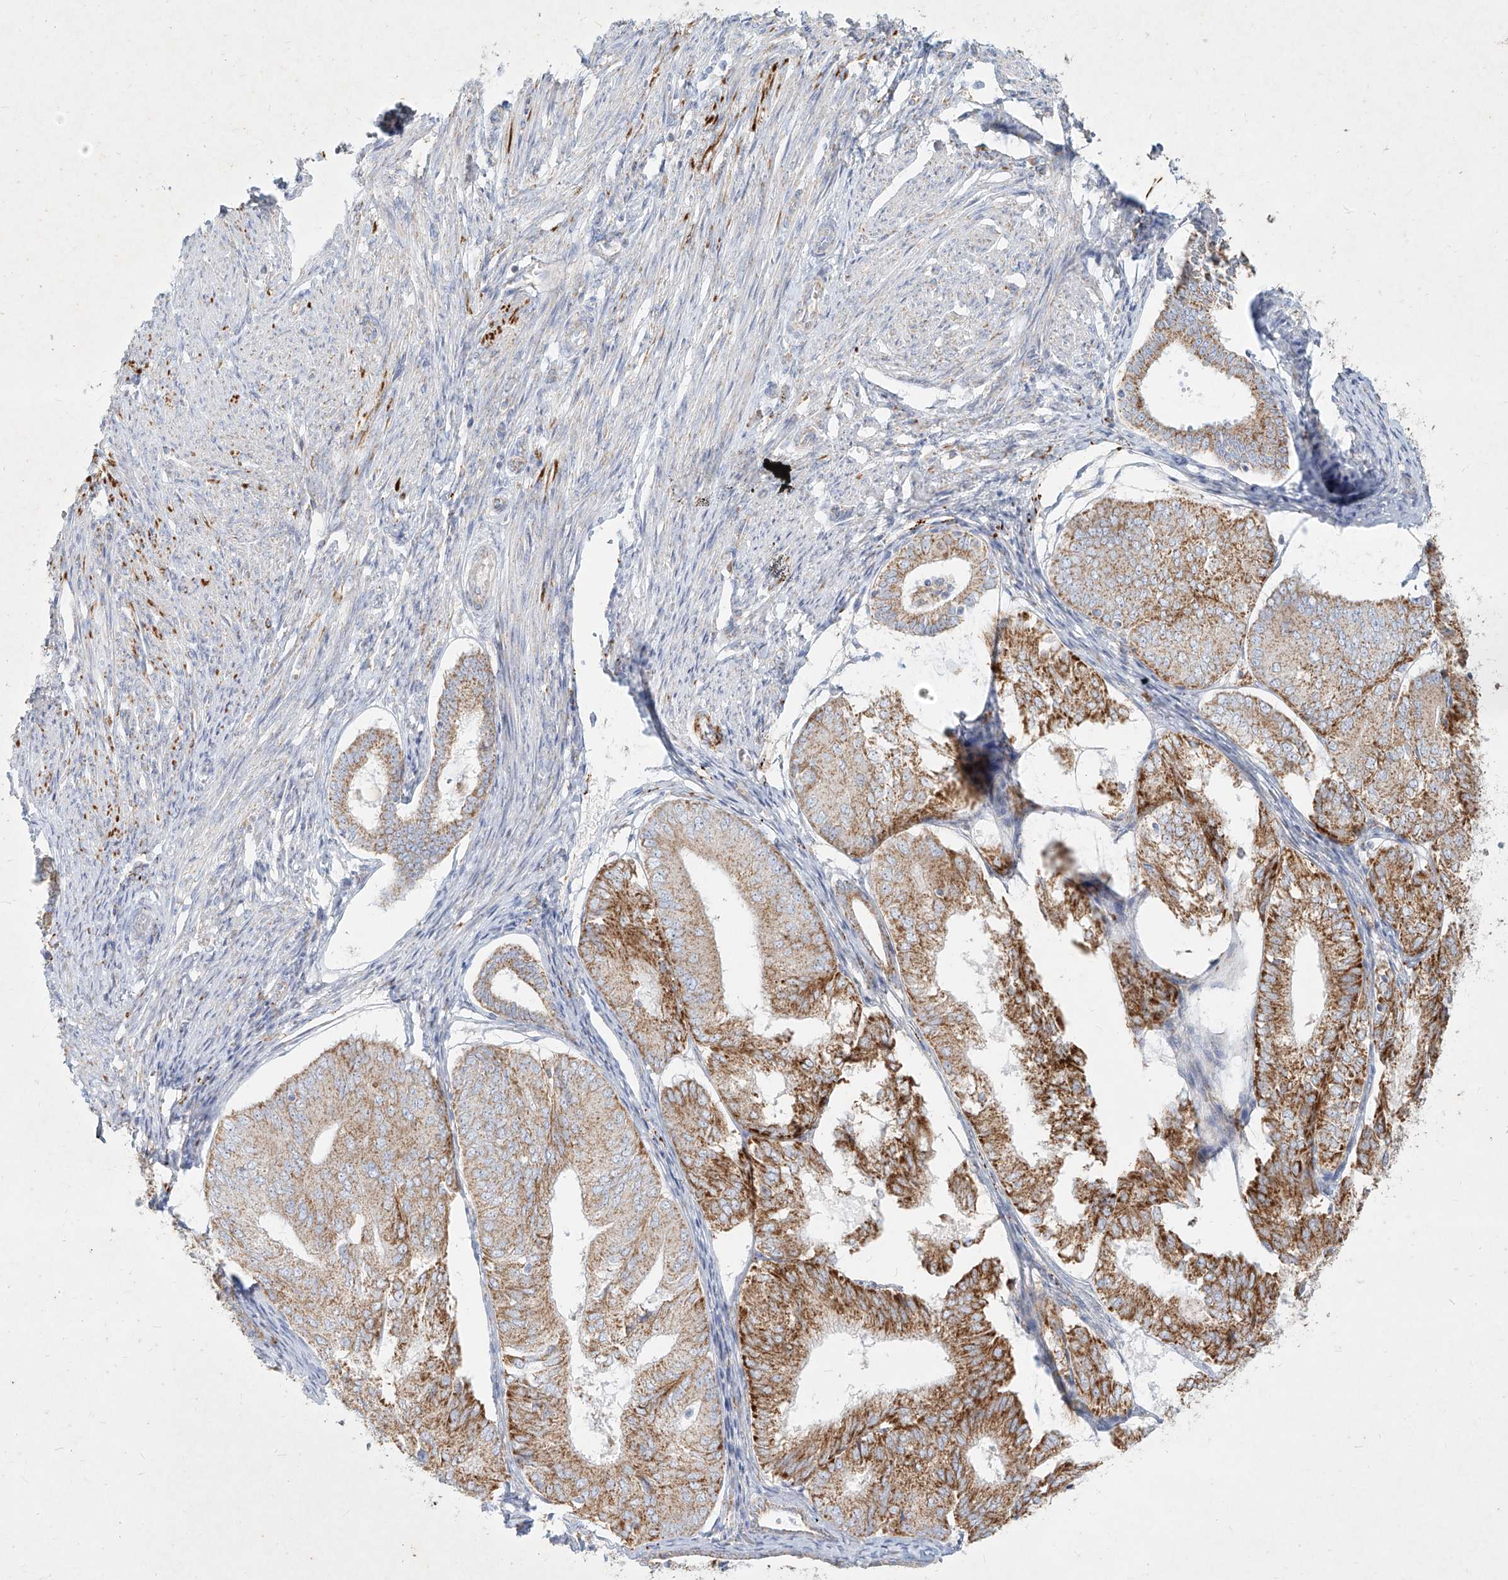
{"staining": {"intensity": "moderate", "quantity": ">75%", "location": "cytoplasmic/membranous"}, "tissue": "endometrial cancer", "cell_type": "Tumor cells", "image_type": "cancer", "snomed": [{"axis": "morphology", "description": "Adenocarcinoma, NOS"}, {"axis": "topography", "description": "Endometrium"}], "caption": "There is medium levels of moderate cytoplasmic/membranous staining in tumor cells of endometrial cancer, as demonstrated by immunohistochemical staining (brown color).", "gene": "MTX2", "patient": {"sex": "female", "age": 81}}